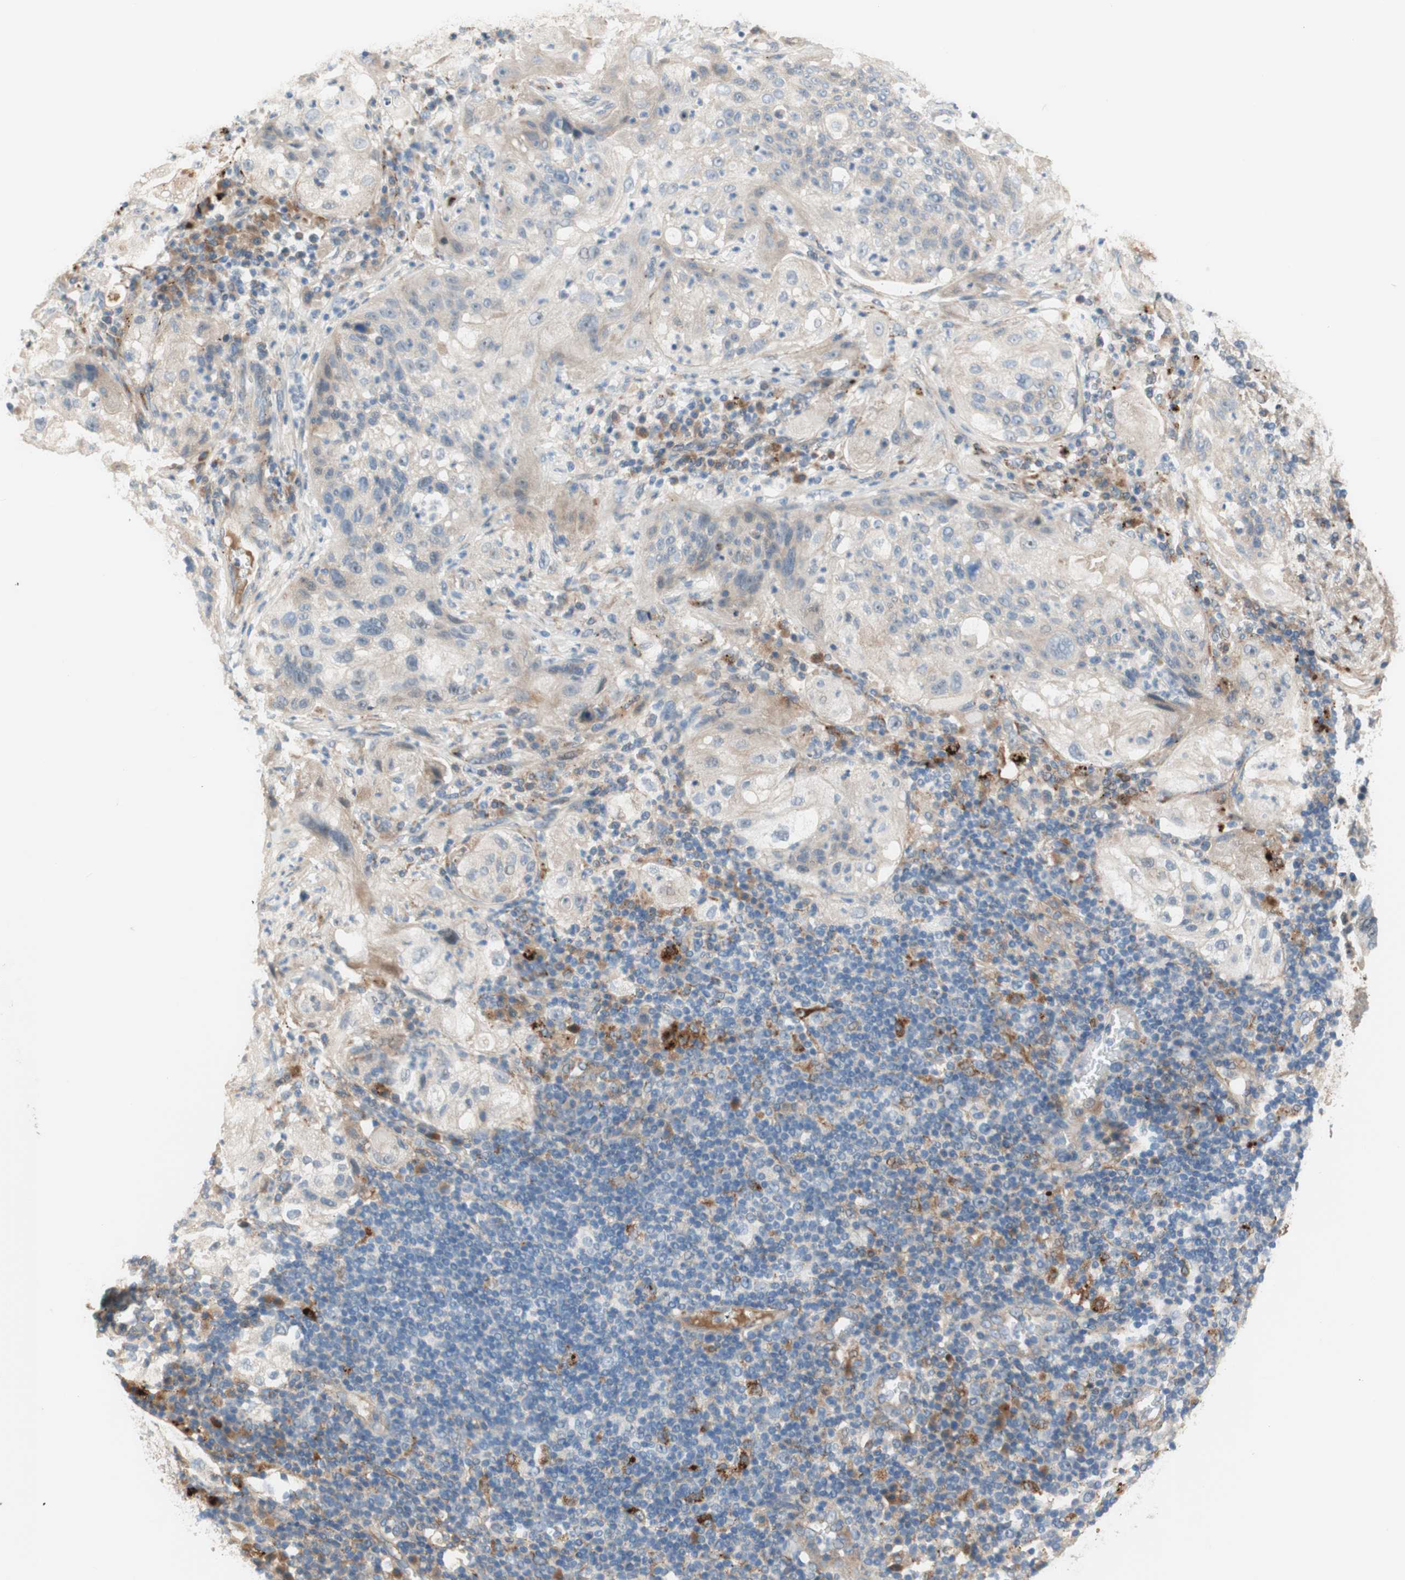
{"staining": {"intensity": "weak", "quantity": ">75%", "location": "cytoplasmic/membranous"}, "tissue": "lung cancer", "cell_type": "Tumor cells", "image_type": "cancer", "snomed": [{"axis": "morphology", "description": "Inflammation, NOS"}, {"axis": "morphology", "description": "Squamous cell carcinoma, NOS"}, {"axis": "topography", "description": "Lymph node"}, {"axis": "topography", "description": "Soft tissue"}, {"axis": "topography", "description": "Lung"}], "caption": "Human squamous cell carcinoma (lung) stained with a protein marker displays weak staining in tumor cells.", "gene": "PTPN21", "patient": {"sex": "male", "age": 66}}